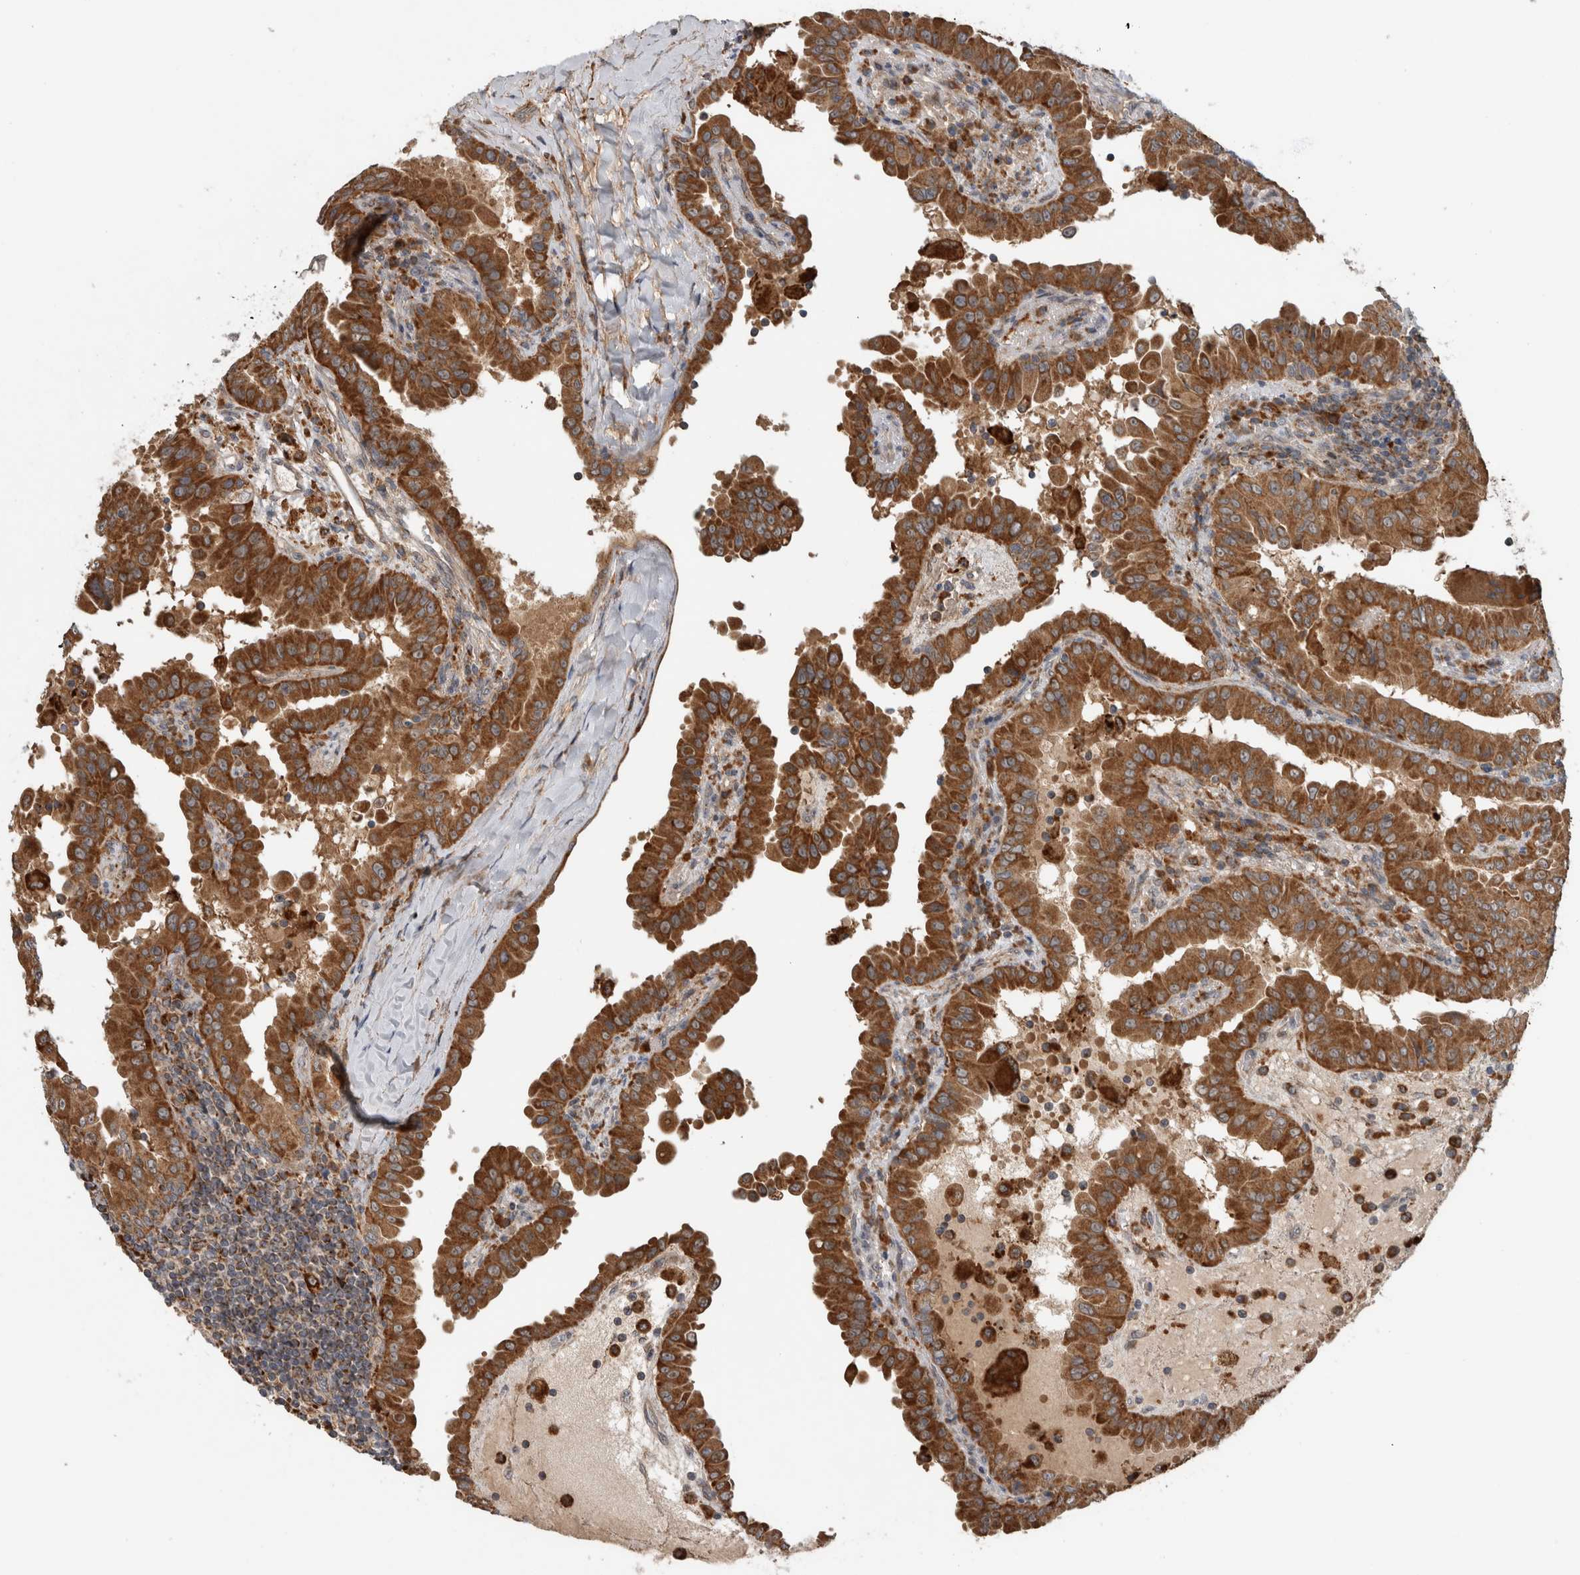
{"staining": {"intensity": "strong", "quantity": ">75%", "location": "cytoplasmic/membranous"}, "tissue": "thyroid cancer", "cell_type": "Tumor cells", "image_type": "cancer", "snomed": [{"axis": "morphology", "description": "Papillary adenocarcinoma, NOS"}, {"axis": "topography", "description": "Thyroid gland"}], "caption": "Approximately >75% of tumor cells in thyroid papillary adenocarcinoma exhibit strong cytoplasmic/membranous protein expression as visualized by brown immunohistochemical staining.", "gene": "ADGRL3", "patient": {"sex": "male", "age": 33}}